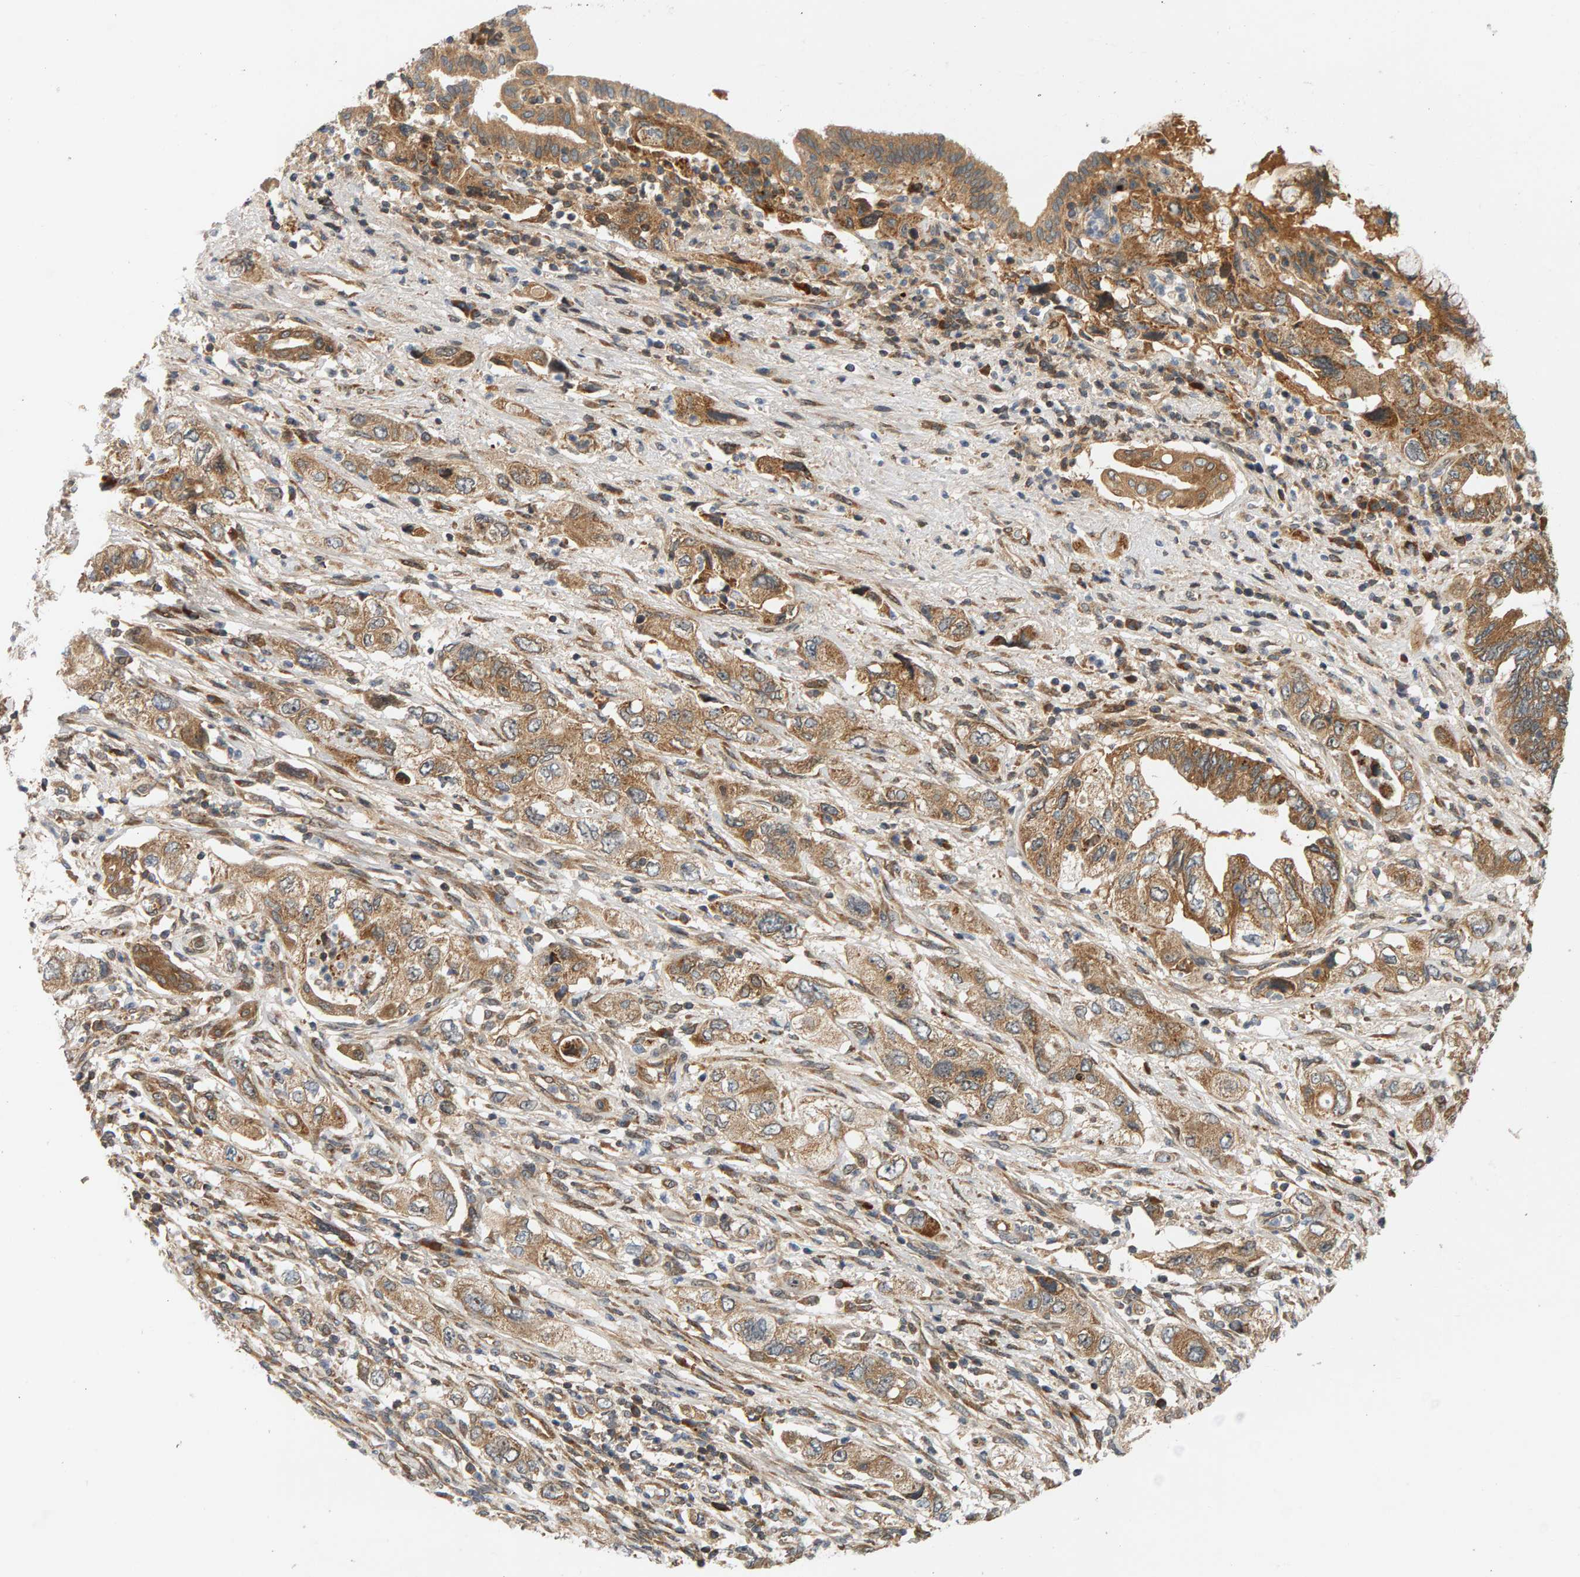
{"staining": {"intensity": "moderate", "quantity": ">75%", "location": "cytoplasmic/membranous"}, "tissue": "pancreatic cancer", "cell_type": "Tumor cells", "image_type": "cancer", "snomed": [{"axis": "morphology", "description": "Adenocarcinoma, NOS"}, {"axis": "topography", "description": "Pancreas"}], "caption": "Immunohistochemical staining of pancreatic cancer exhibits medium levels of moderate cytoplasmic/membranous staining in about >75% of tumor cells.", "gene": "BAHCC1", "patient": {"sex": "female", "age": 73}}